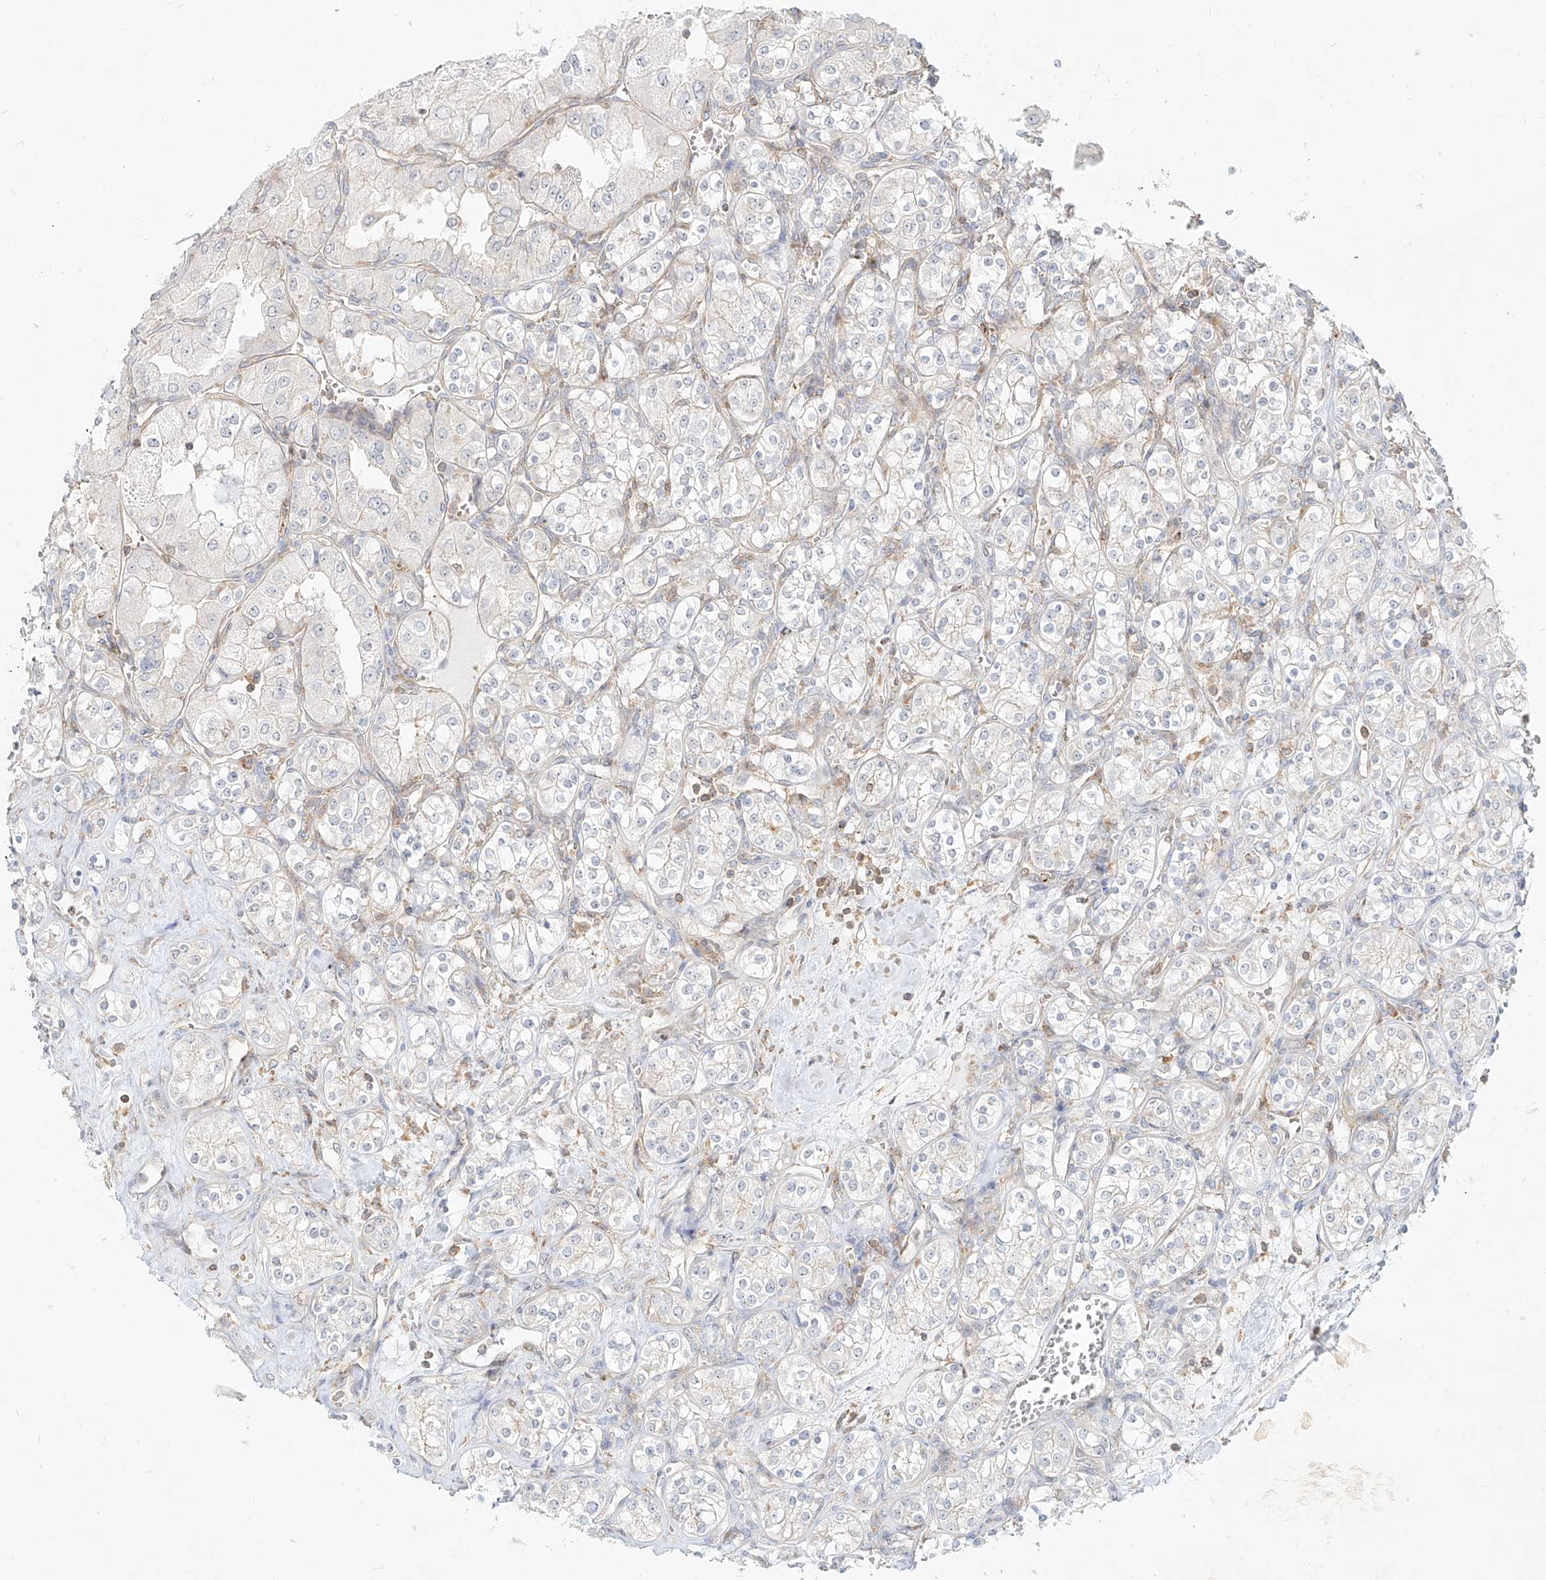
{"staining": {"intensity": "negative", "quantity": "none", "location": "none"}, "tissue": "renal cancer", "cell_type": "Tumor cells", "image_type": "cancer", "snomed": [{"axis": "morphology", "description": "Adenocarcinoma, NOS"}, {"axis": "topography", "description": "Kidney"}], "caption": "This is a histopathology image of immunohistochemistry (IHC) staining of renal cancer (adenocarcinoma), which shows no positivity in tumor cells.", "gene": "SLC2A12", "patient": {"sex": "male", "age": 77}}